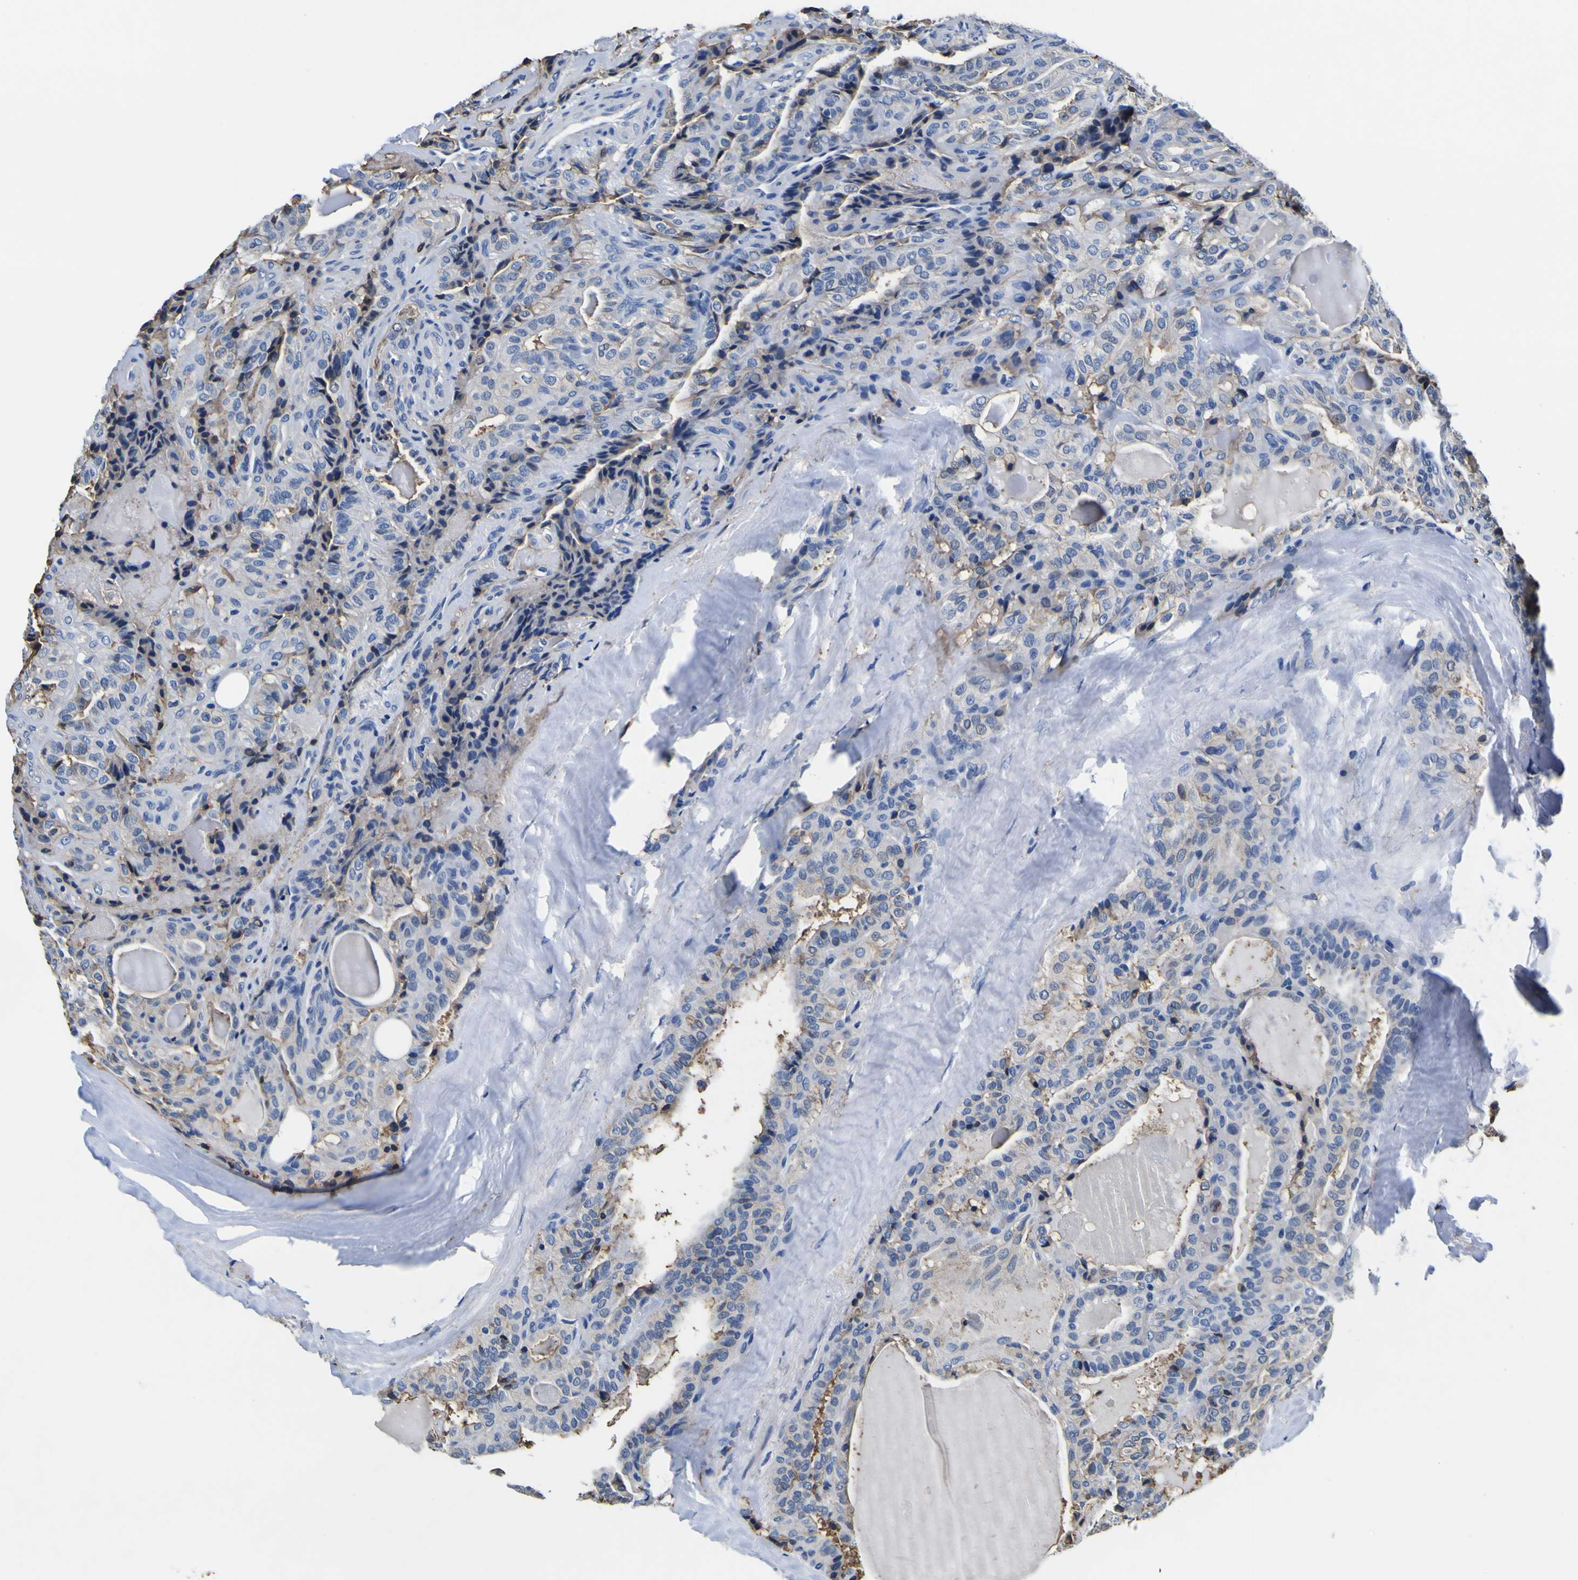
{"staining": {"intensity": "moderate", "quantity": "<25%", "location": "cytoplasmic/membranous"}, "tissue": "thyroid cancer", "cell_type": "Tumor cells", "image_type": "cancer", "snomed": [{"axis": "morphology", "description": "Papillary adenocarcinoma, NOS"}, {"axis": "topography", "description": "Thyroid gland"}], "caption": "Immunohistochemistry (IHC) photomicrograph of neoplastic tissue: human thyroid papillary adenocarcinoma stained using immunohistochemistry (IHC) reveals low levels of moderate protein expression localized specifically in the cytoplasmic/membranous of tumor cells, appearing as a cytoplasmic/membranous brown color.", "gene": "PXDN", "patient": {"sex": "male", "age": 77}}